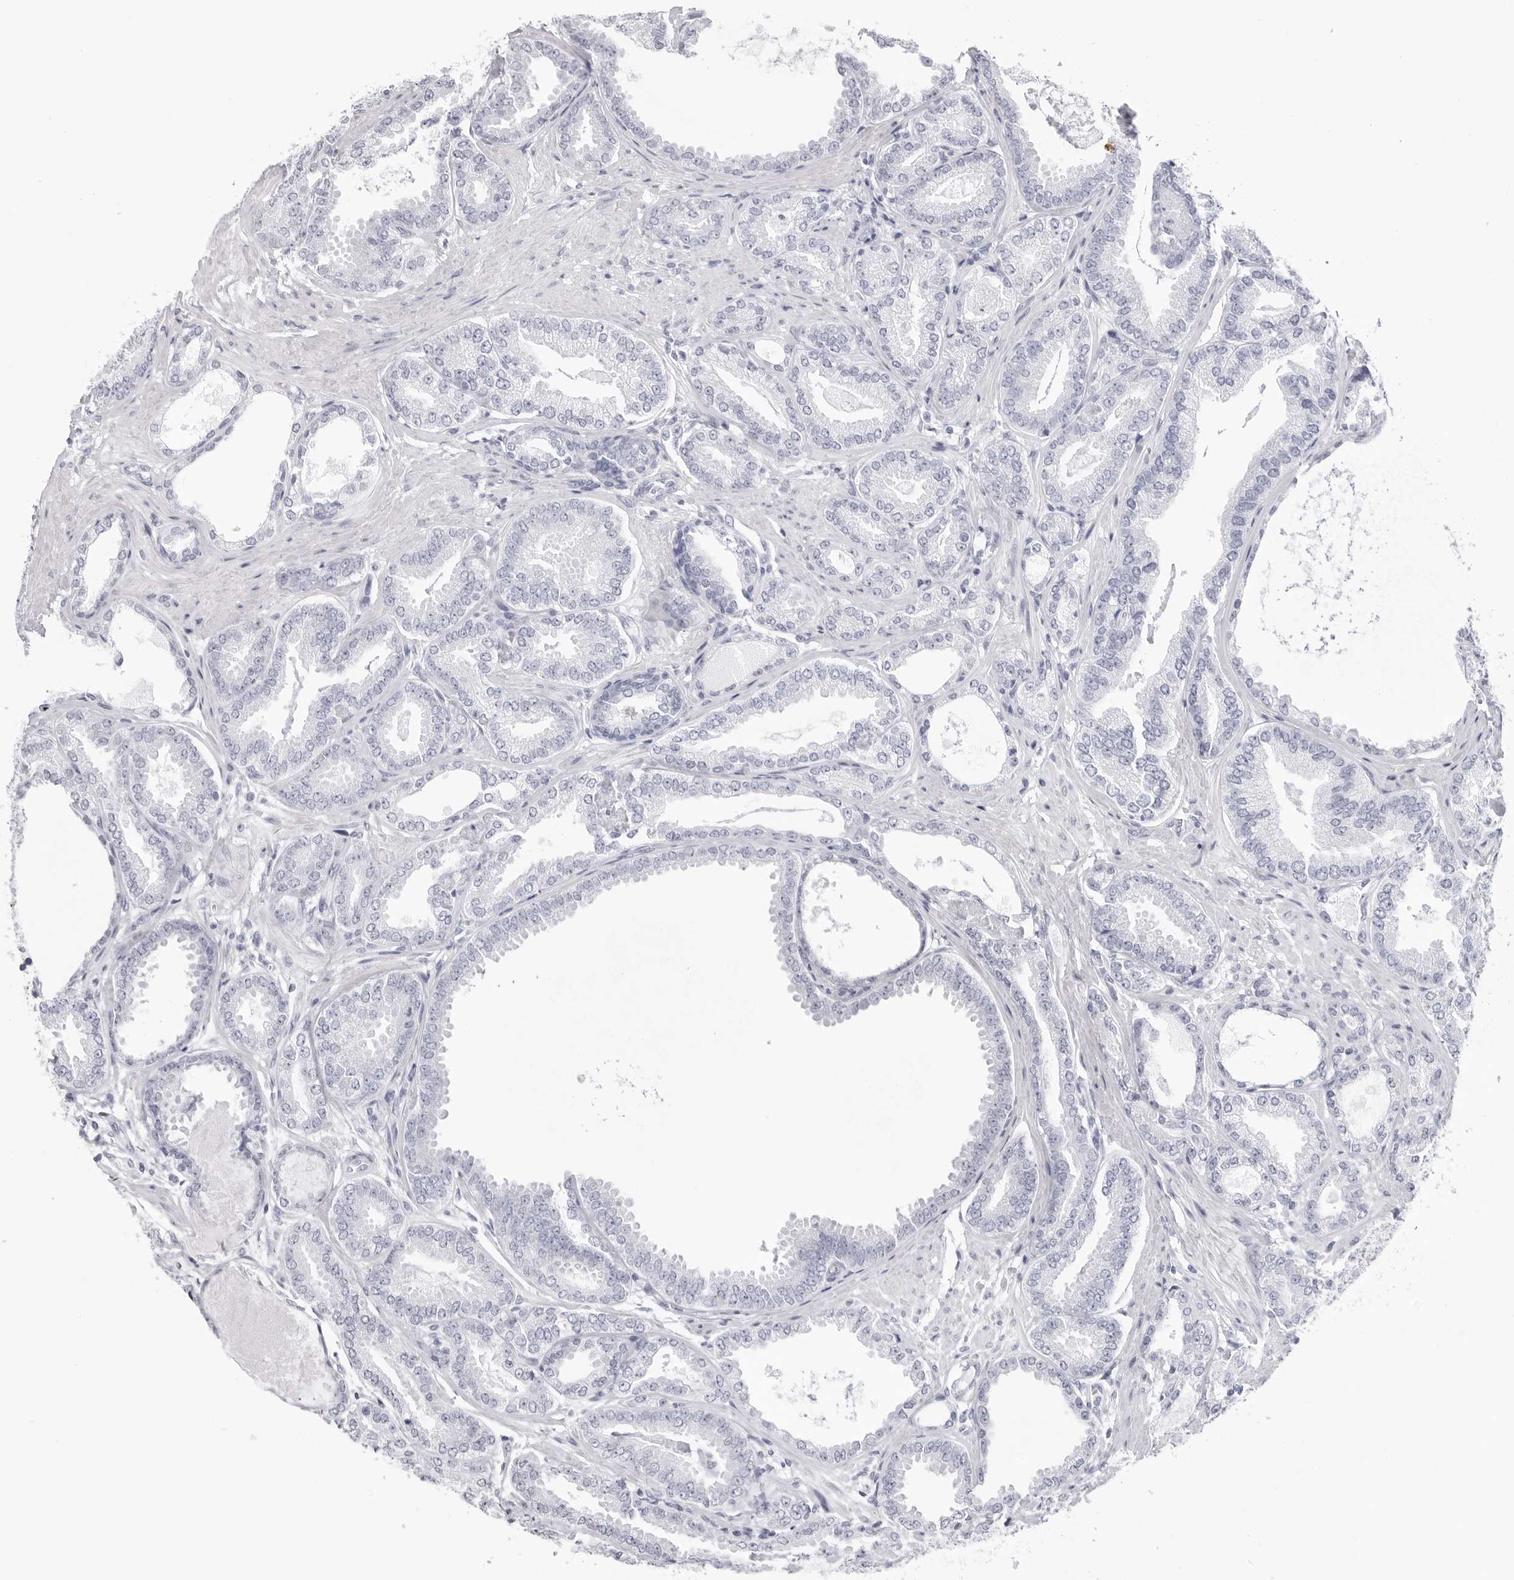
{"staining": {"intensity": "negative", "quantity": "none", "location": "none"}, "tissue": "prostate cancer", "cell_type": "Tumor cells", "image_type": "cancer", "snomed": [{"axis": "morphology", "description": "Adenocarcinoma, Low grade"}, {"axis": "topography", "description": "Prostate"}], "caption": "High power microscopy image of an immunohistochemistry histopathology image of low-grade adenocarcinoma (prostate), revealing no significant expression in tumor cells.", "gene": "CST2", "patient": {"sex": "male", "age": 71}}